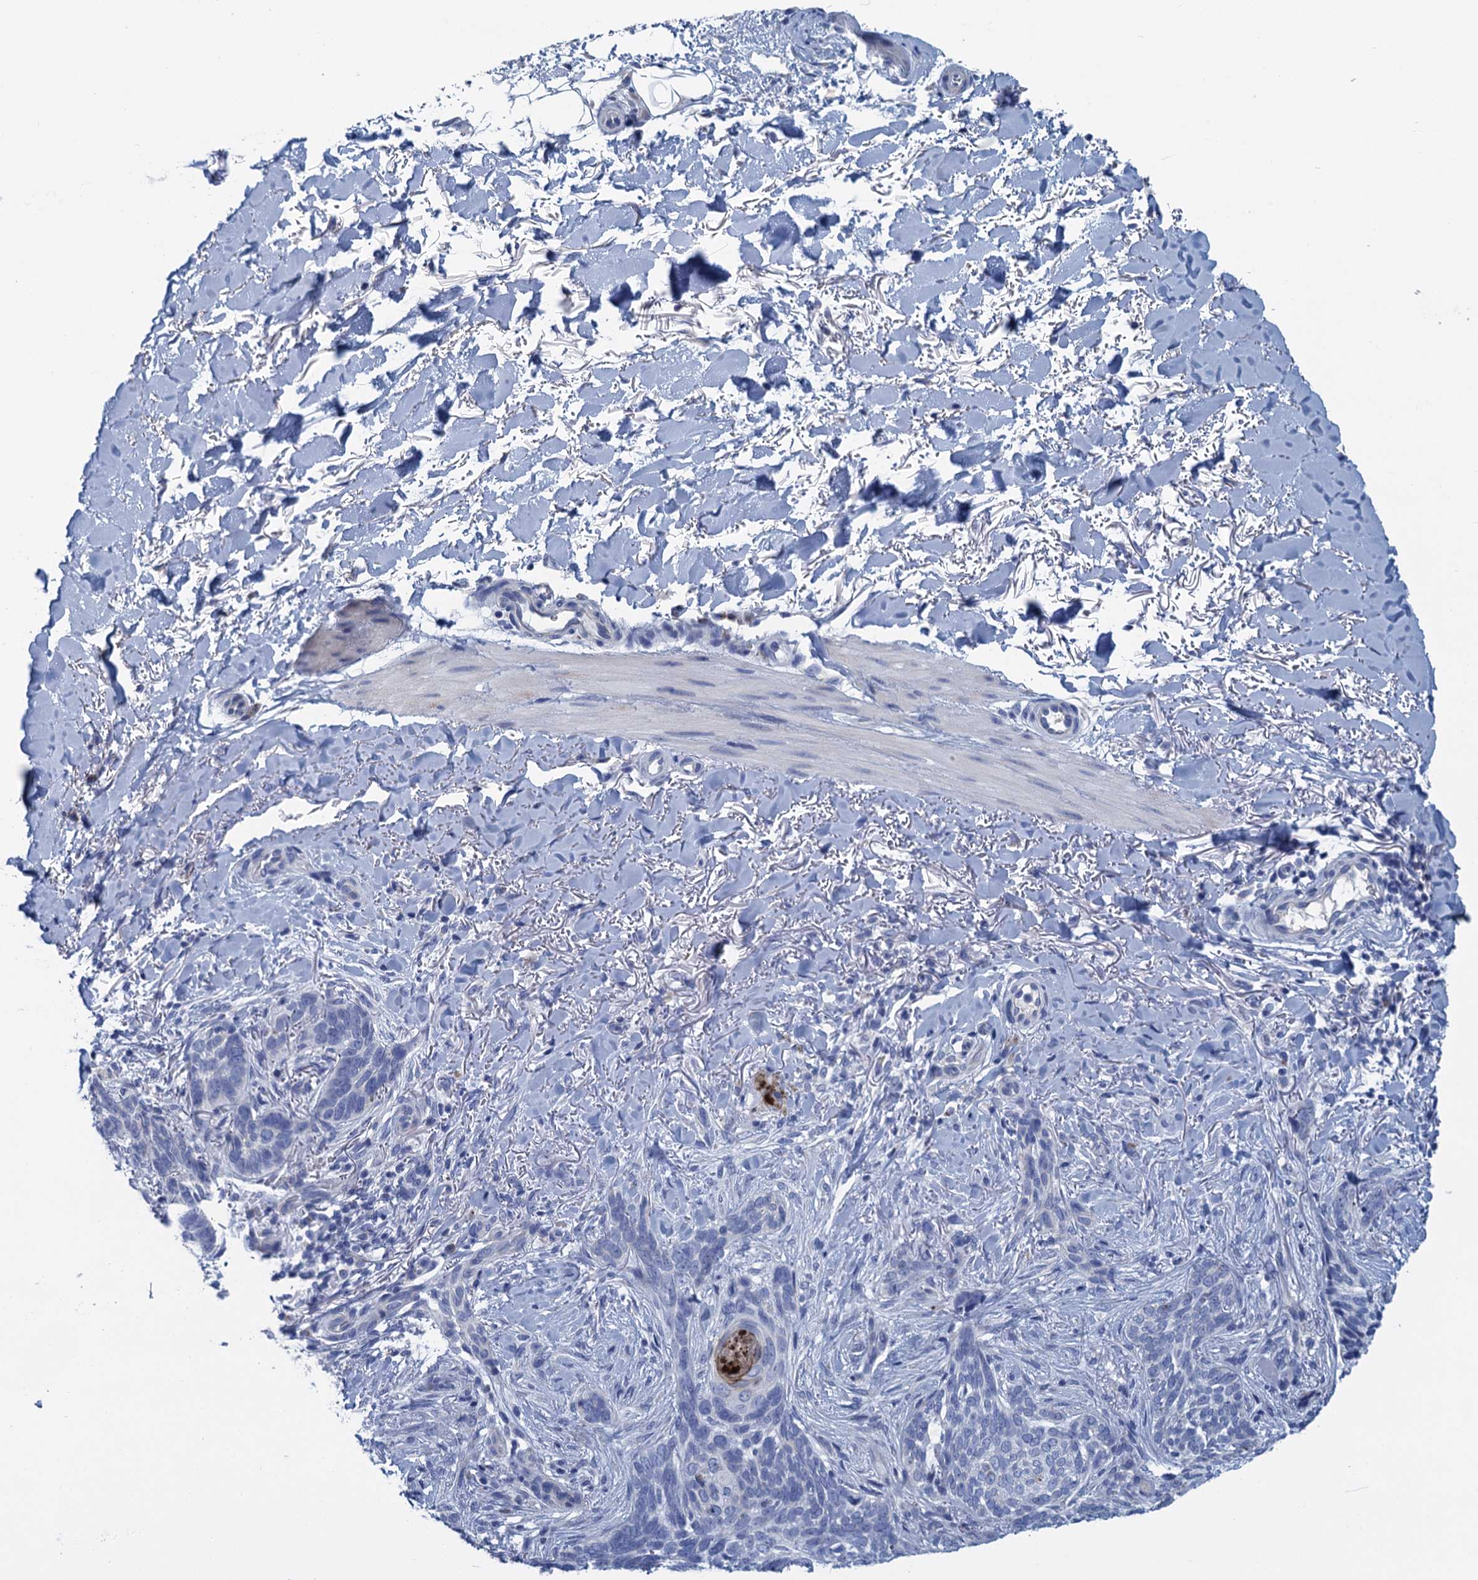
{"staining": {"intensity": "strong", "quantity": "<25%", "location": "cytoplasmic/membranous"}, "tissue": "skin cancer", "cell_type": "Tumor cells", "image_type": "cancer", "snomed": [{"axis": "morphology", "description": "Normal tissue, NOS"}, {"axis": "morphology", "description": "Basal cell carcinoma"}, {"axis": "topography", "description": "Skin"}], "caption": "About <25% of tumor cells in skin cancer reveal strong cytoplasmic/membranous protein positivity as visualized by brown immunohistochemical staining.", "gene": "SCEL", "patient": {"sex": "female", "age": 67}}